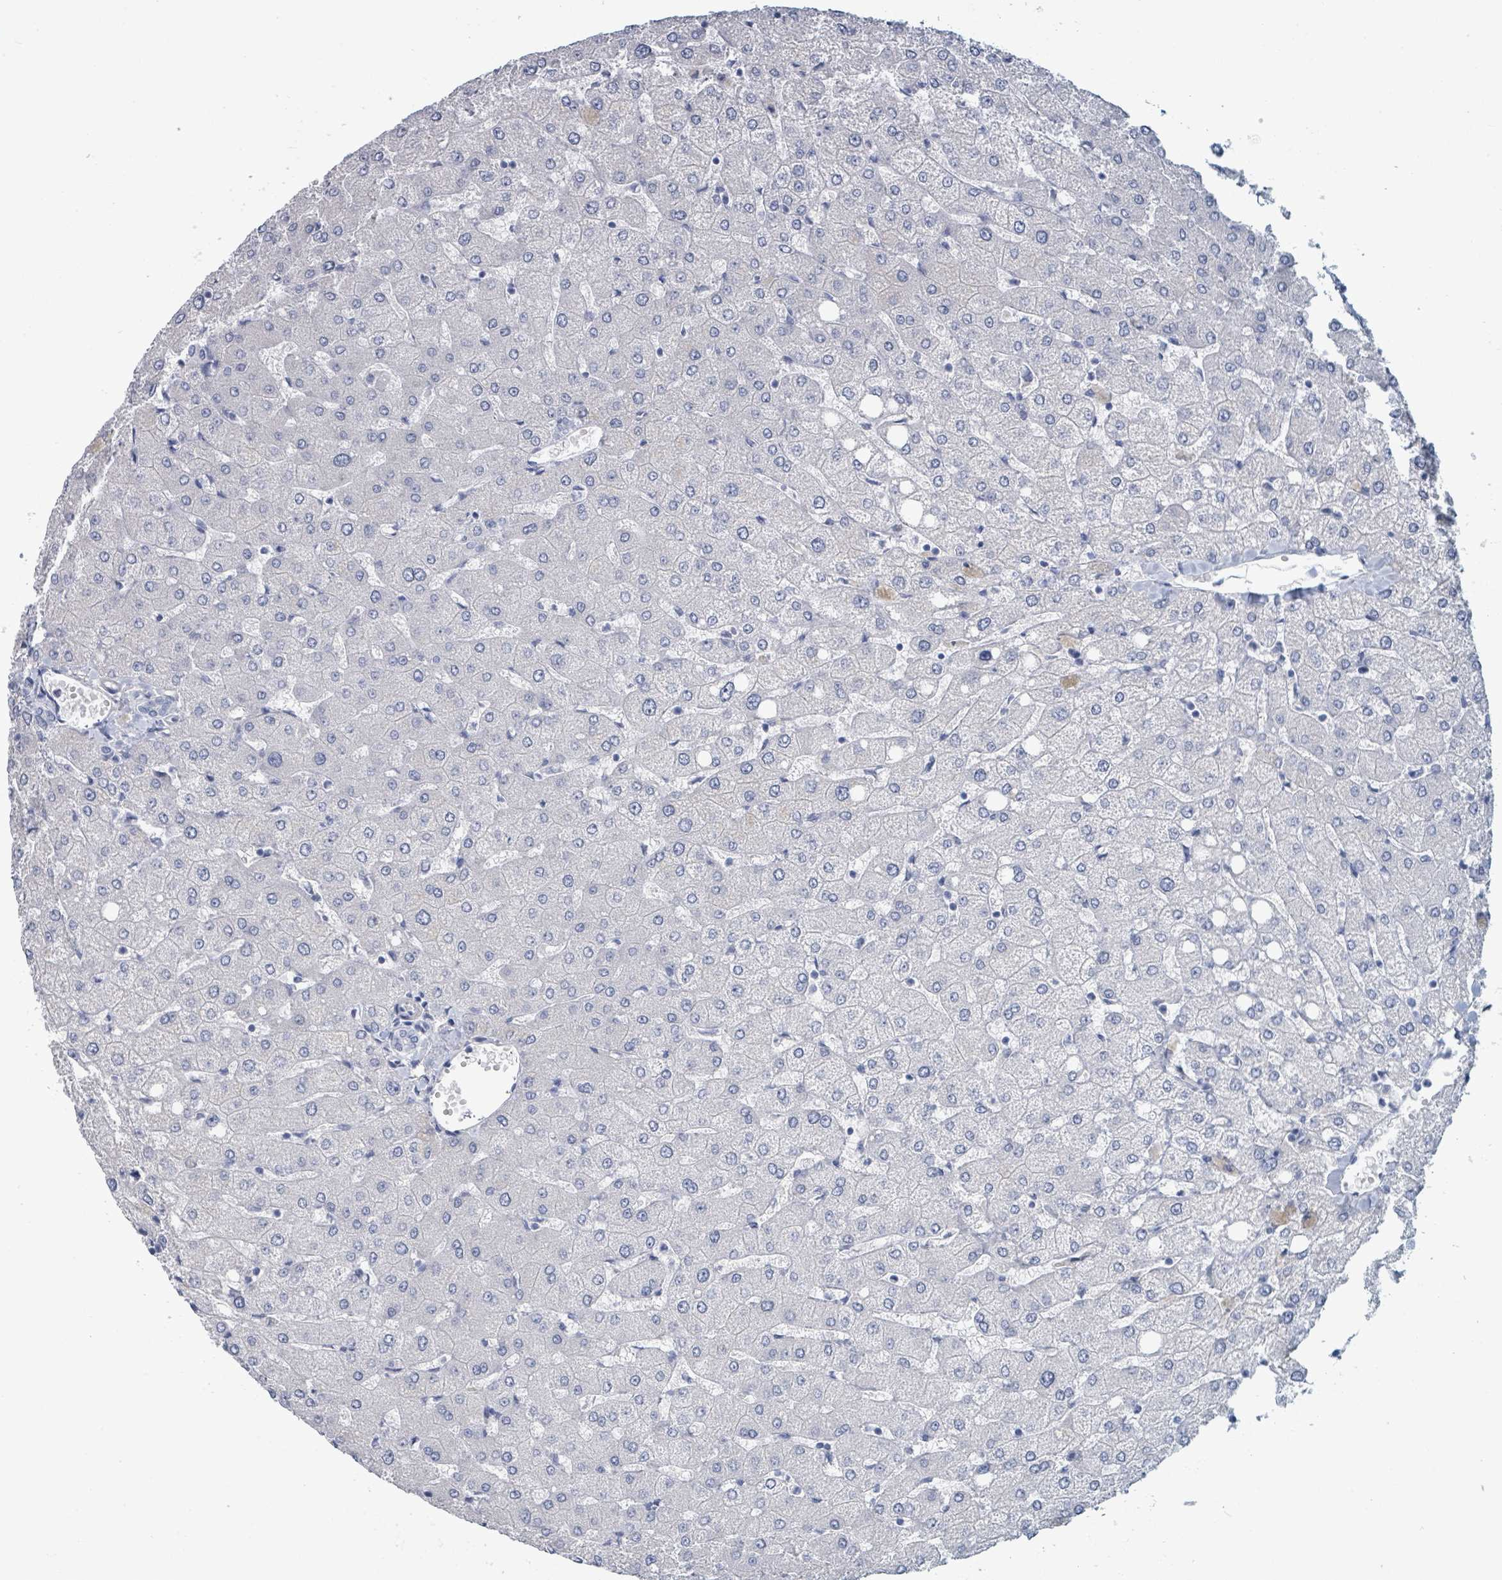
{"staining": {"intensity": "negative", "quantity": "none", "location": "none"}, "tissue": "liver", "cell_type": "Cholangiocytes", "image_type": "normal", "snomed": [{"axis": "morphology", "description": "Normal tissue, NOS"}, {"axis": "topography", "description": "Liver"}], "caption": "High power microscopy micrograph of an immunohistochemistry (IHC) micrograph of benign liver, revealing no significant expression in cholangiocytes. (DAB (3,3'-diaminobenzidine) immunohistochemistry (IHC) with hematoxylin counter stain).", "gene": "VPS13D", "patient": {"sex": "female", "age": 54}}